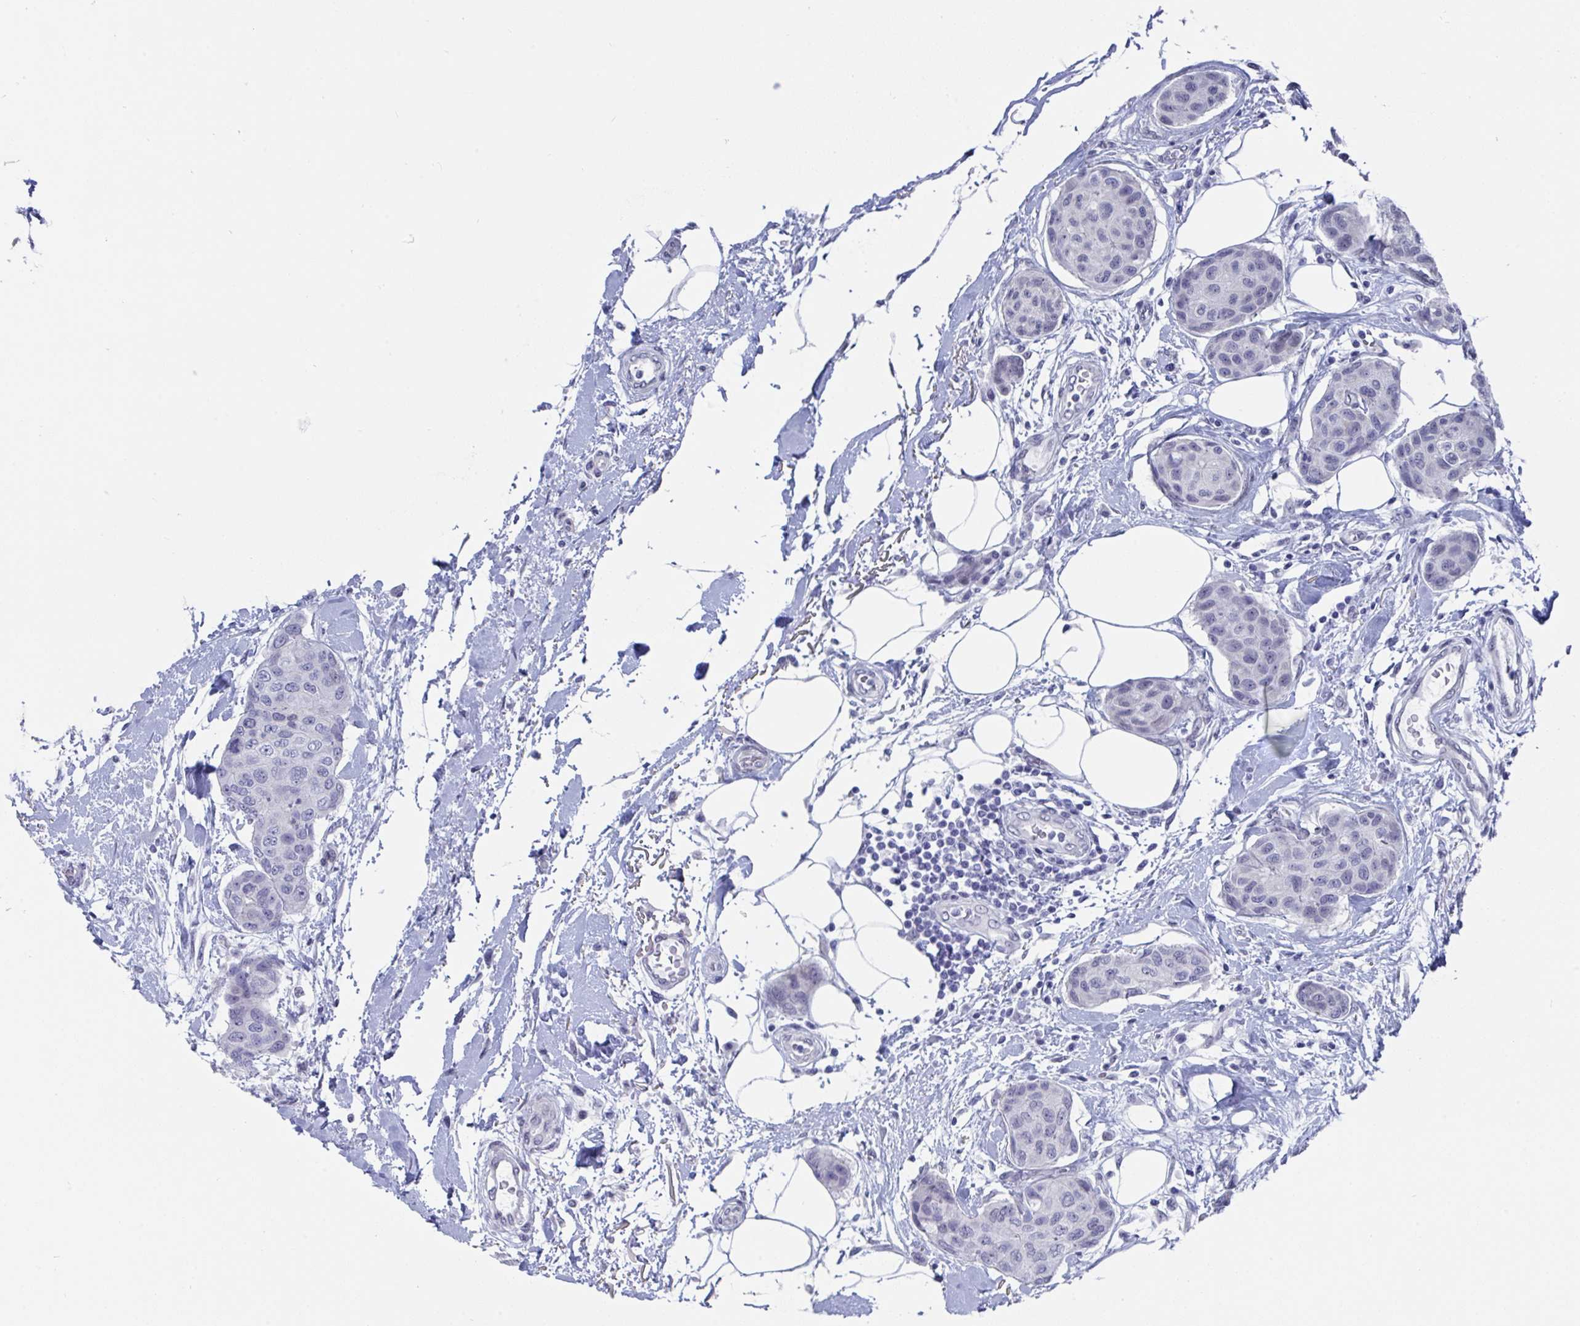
{"staining": {"intensity": "negative", "quantity": "none", "location": "none"}, "tissue": "breast cancer", "cell_type": "Tumor cells", "image_type": "cancer", "snomed": [{"axis": "morphology", "description": "Duct carcinoma"}, {"axis": "topography", "description": "Breast"}, {"axis": "topography", "description": "Lymph node"}], "caption": "Immunohistochemical staining of human breast intraductal carcinoma shows no significant positivity in tumor cells. (Brightfield microscopy of DAB immunohistochemistry (IHC) at high magnification).", "gene": "MFSD4A", "patient": {"sex": "female", "age": 80}}